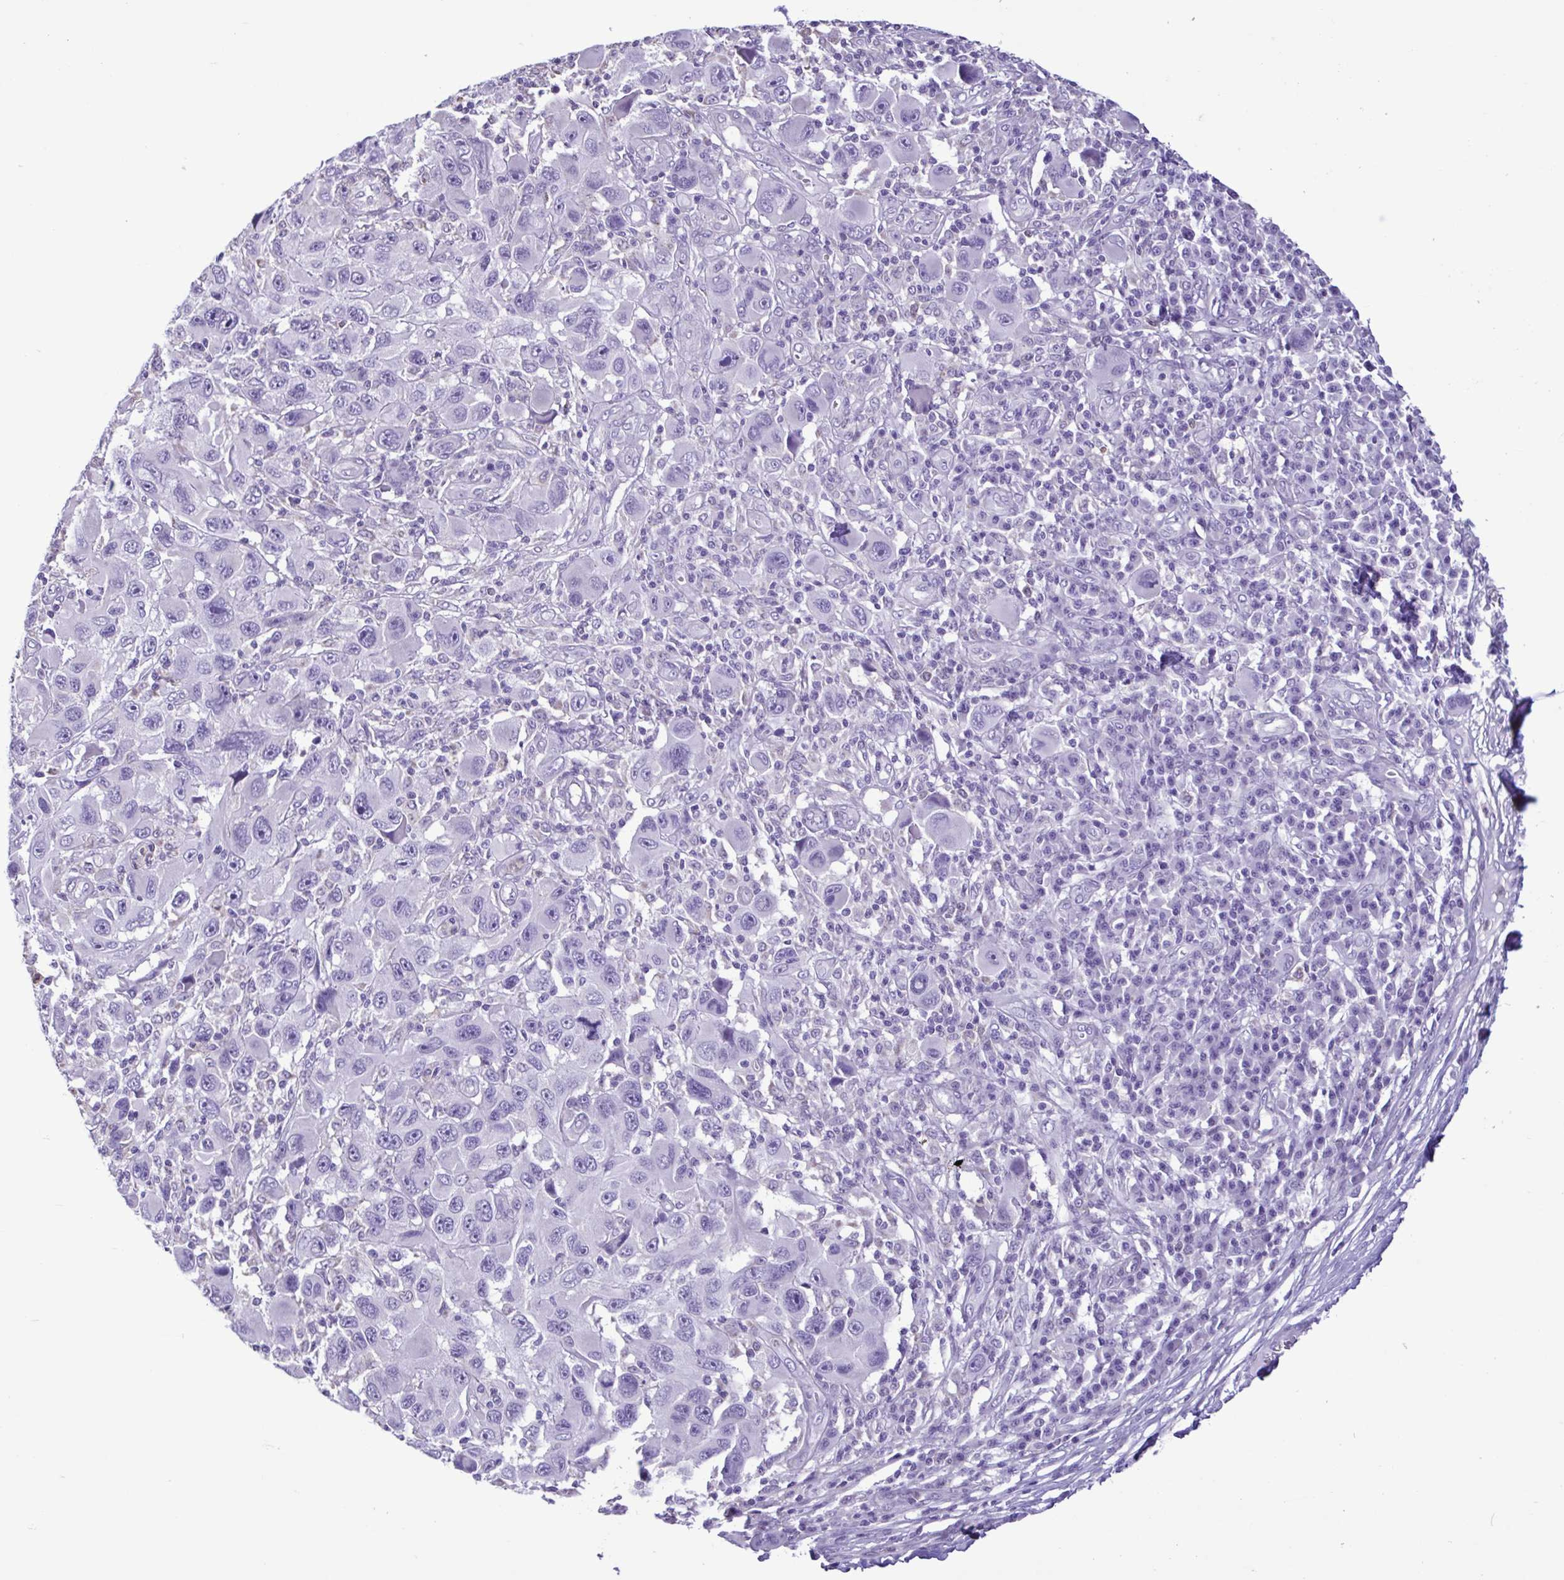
{"staining": {"intensity": "negative", "quantity": "none", "location": "none"}, "tissue": "melanoma", "cell_type": "Tumor cells", "image_type": "cancer", "snomed": [{"axis": "morphology", "description": "Malignant melanoma, NOS"}, {"axis": "topography", "description": "Skin"}], "caption": "A histopathology image of human melanoma is negative for staining in tumor cells.", "gene": "CBY2", "patient": {"sex": "male", "age": 53}}